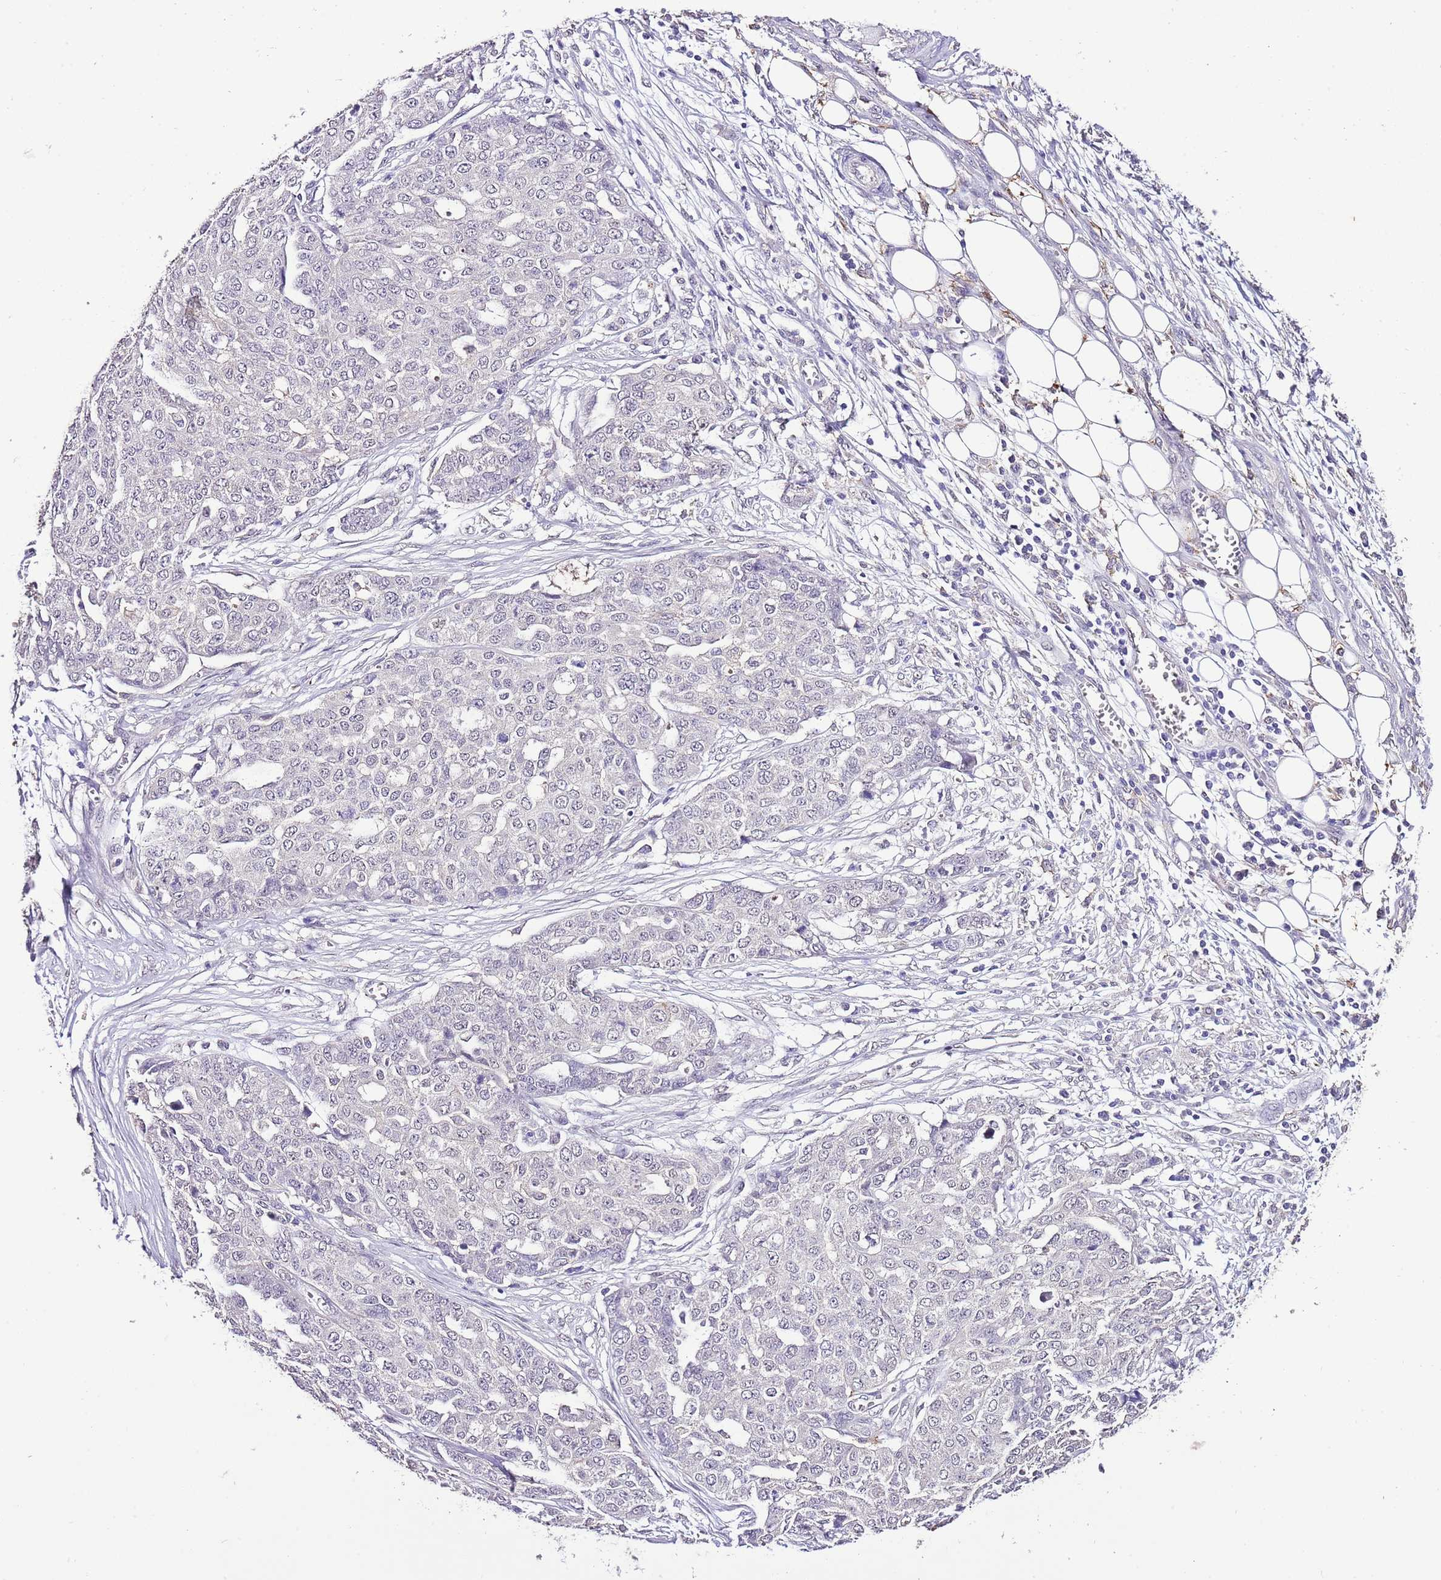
{"staining": {"intensity": "negative", "quantity": "none", "location": "none"}, "tissue": "ovarian cancer", "cell_type": "Tumor cells", "image_type": "cancer", "snomed": [{"axis": "morphology", "description": "Cystadenocarcinoma, serous, NOS"}, {"axis": "topography", "description": "Soft tissue"}, {"axis": "topography", "description": "Ovary"}], "caption": "The immunohistochemistry histopathology image has no significant expression in tumor cells of ovarian serous cystadenocarcinoma tissue.", "gene": "IZUMO4", "patient": {"sex": "female", "age": 57}}